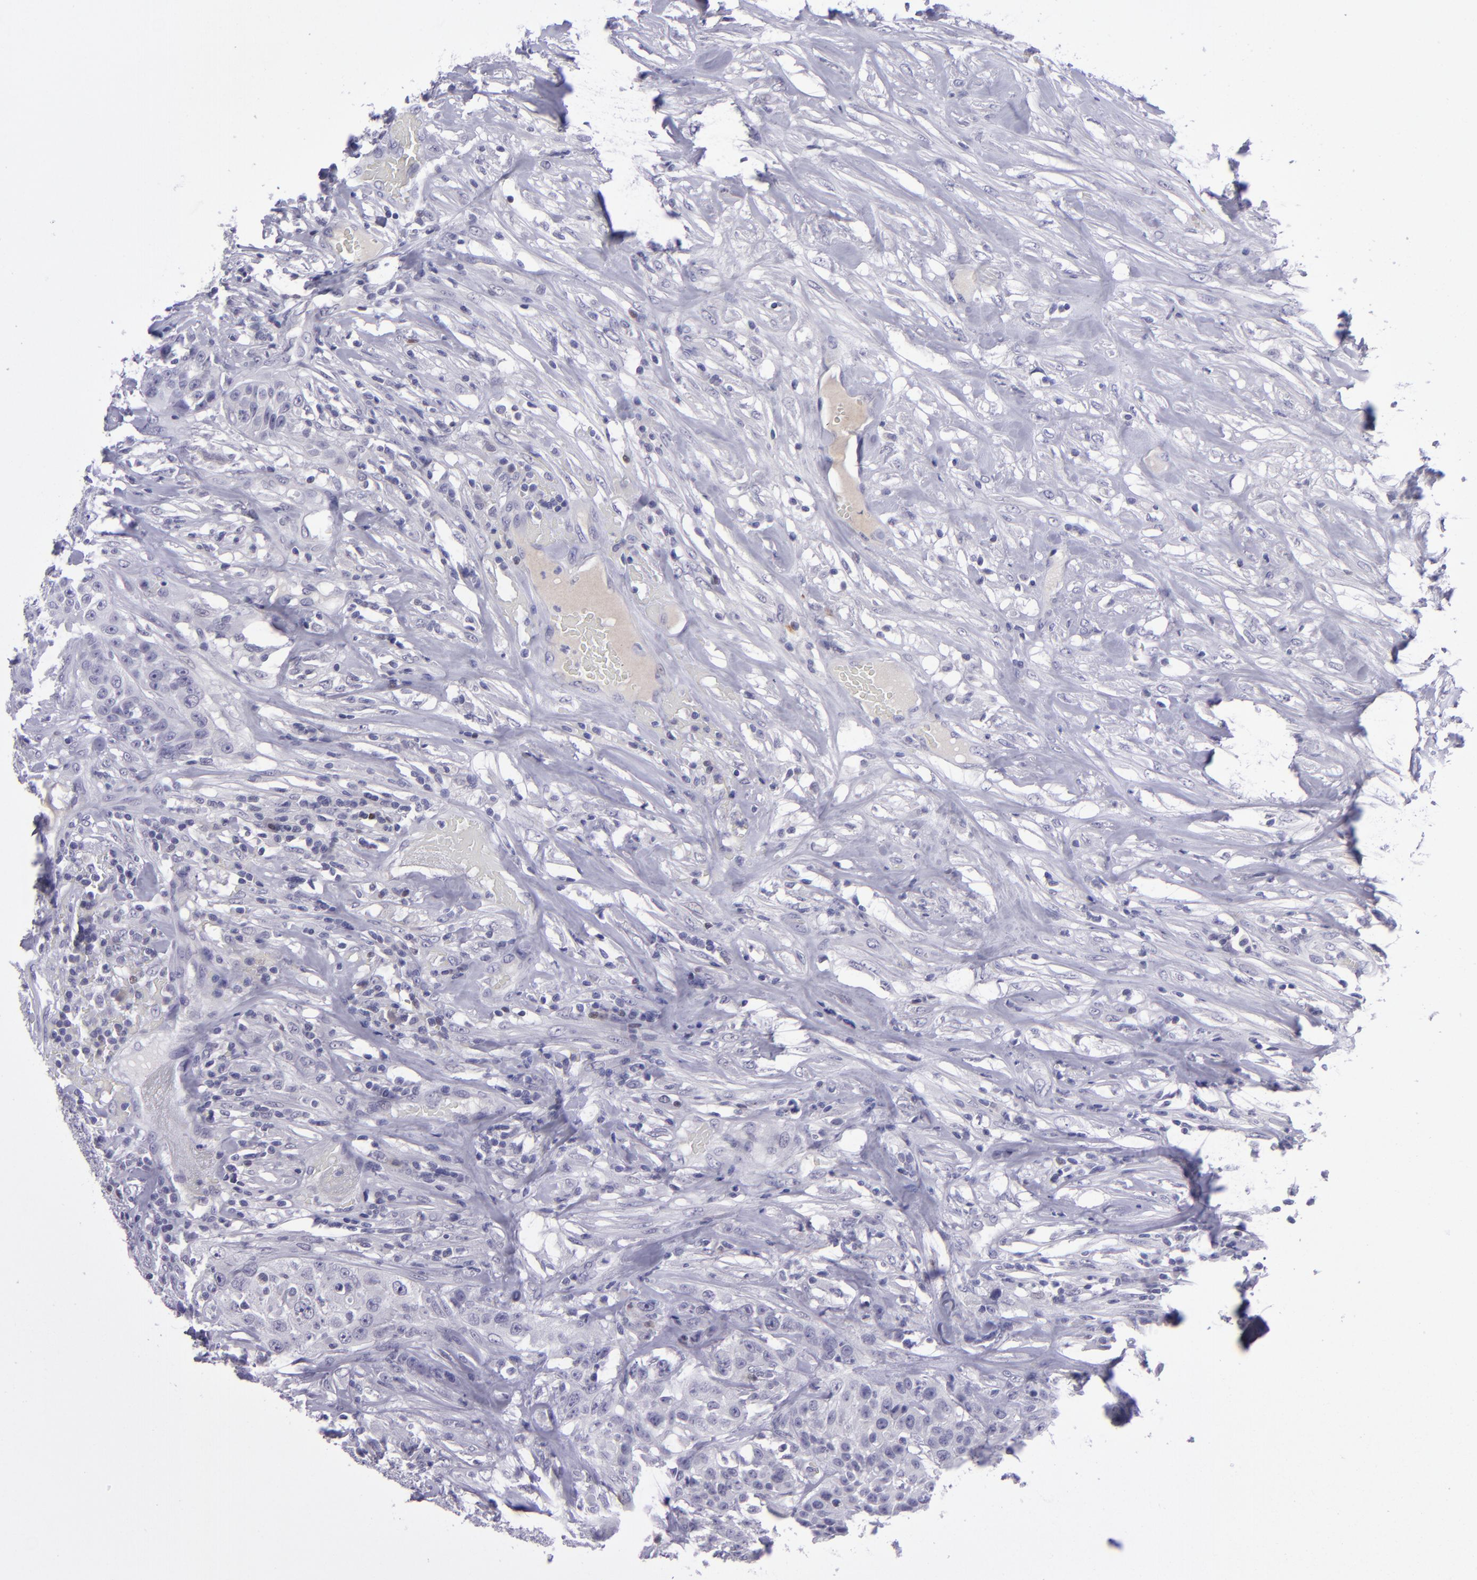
{"staining": {"intensity": "negative", "quantity": "none", "location": "none"}, "tissue": "urothelial cancer", "cell_type": "Tumor cells", "image_type": "cancer", "snomed": [{"axis": "morphology", "description": "Urothelial carcinoma, High grade"}, {"axis": "topography", "description": "Urinary bladder"}], "caption": "High magnification brightfield microscopy of urothelial carcinoma (high-grade) stained with DAB (3,3'-diaminobenzidine) (brown) and counterstained with hematoxylin (blue): tumor cells show no significant staining. (DAB immunohistochemistry (IHC) visualized using brightfield microscopy, high magnification).", "gene": "POU2F2", "patient": {"sex": "male", "age": 74}}